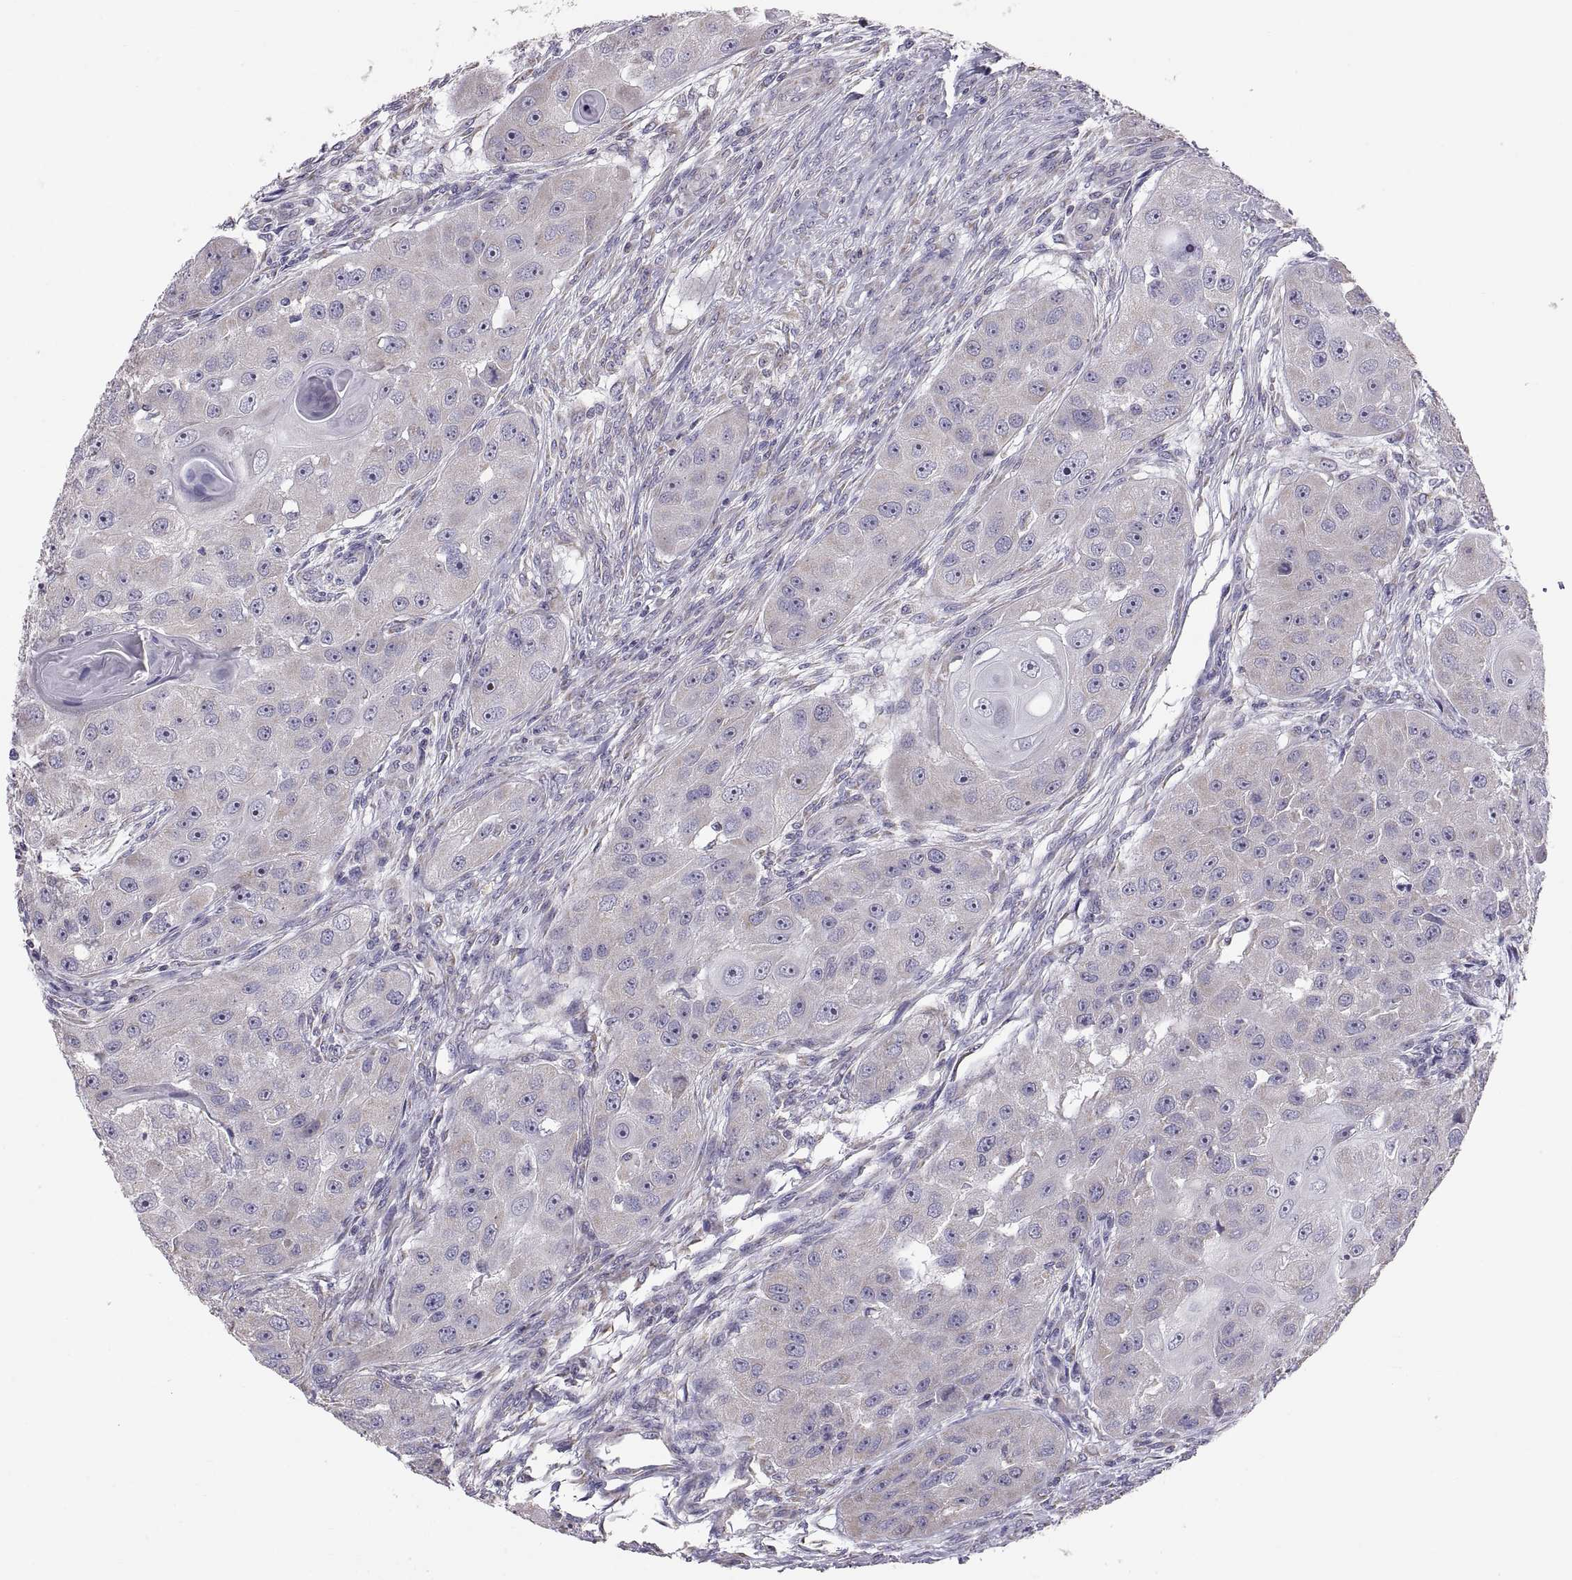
{"staining": {"intensity": "negative", "quantity": "none", "location": "none"}, "tissue": "head and neck cancer", "cell_type": "Tumor cells", "image_type": "cancer", "snomed": [{"axis": "morphology", "description": "Squamous cell carcinoma, NOS"}, {"axis": "topography", "description": "Head-Neck"}], "caption": "This is an immunohistochemistry histopathology image of human head and neck cancer. There is no expression in tumor cells.", "gene": "TNNC1", "patient": {"sex": "male", "age": 51}}